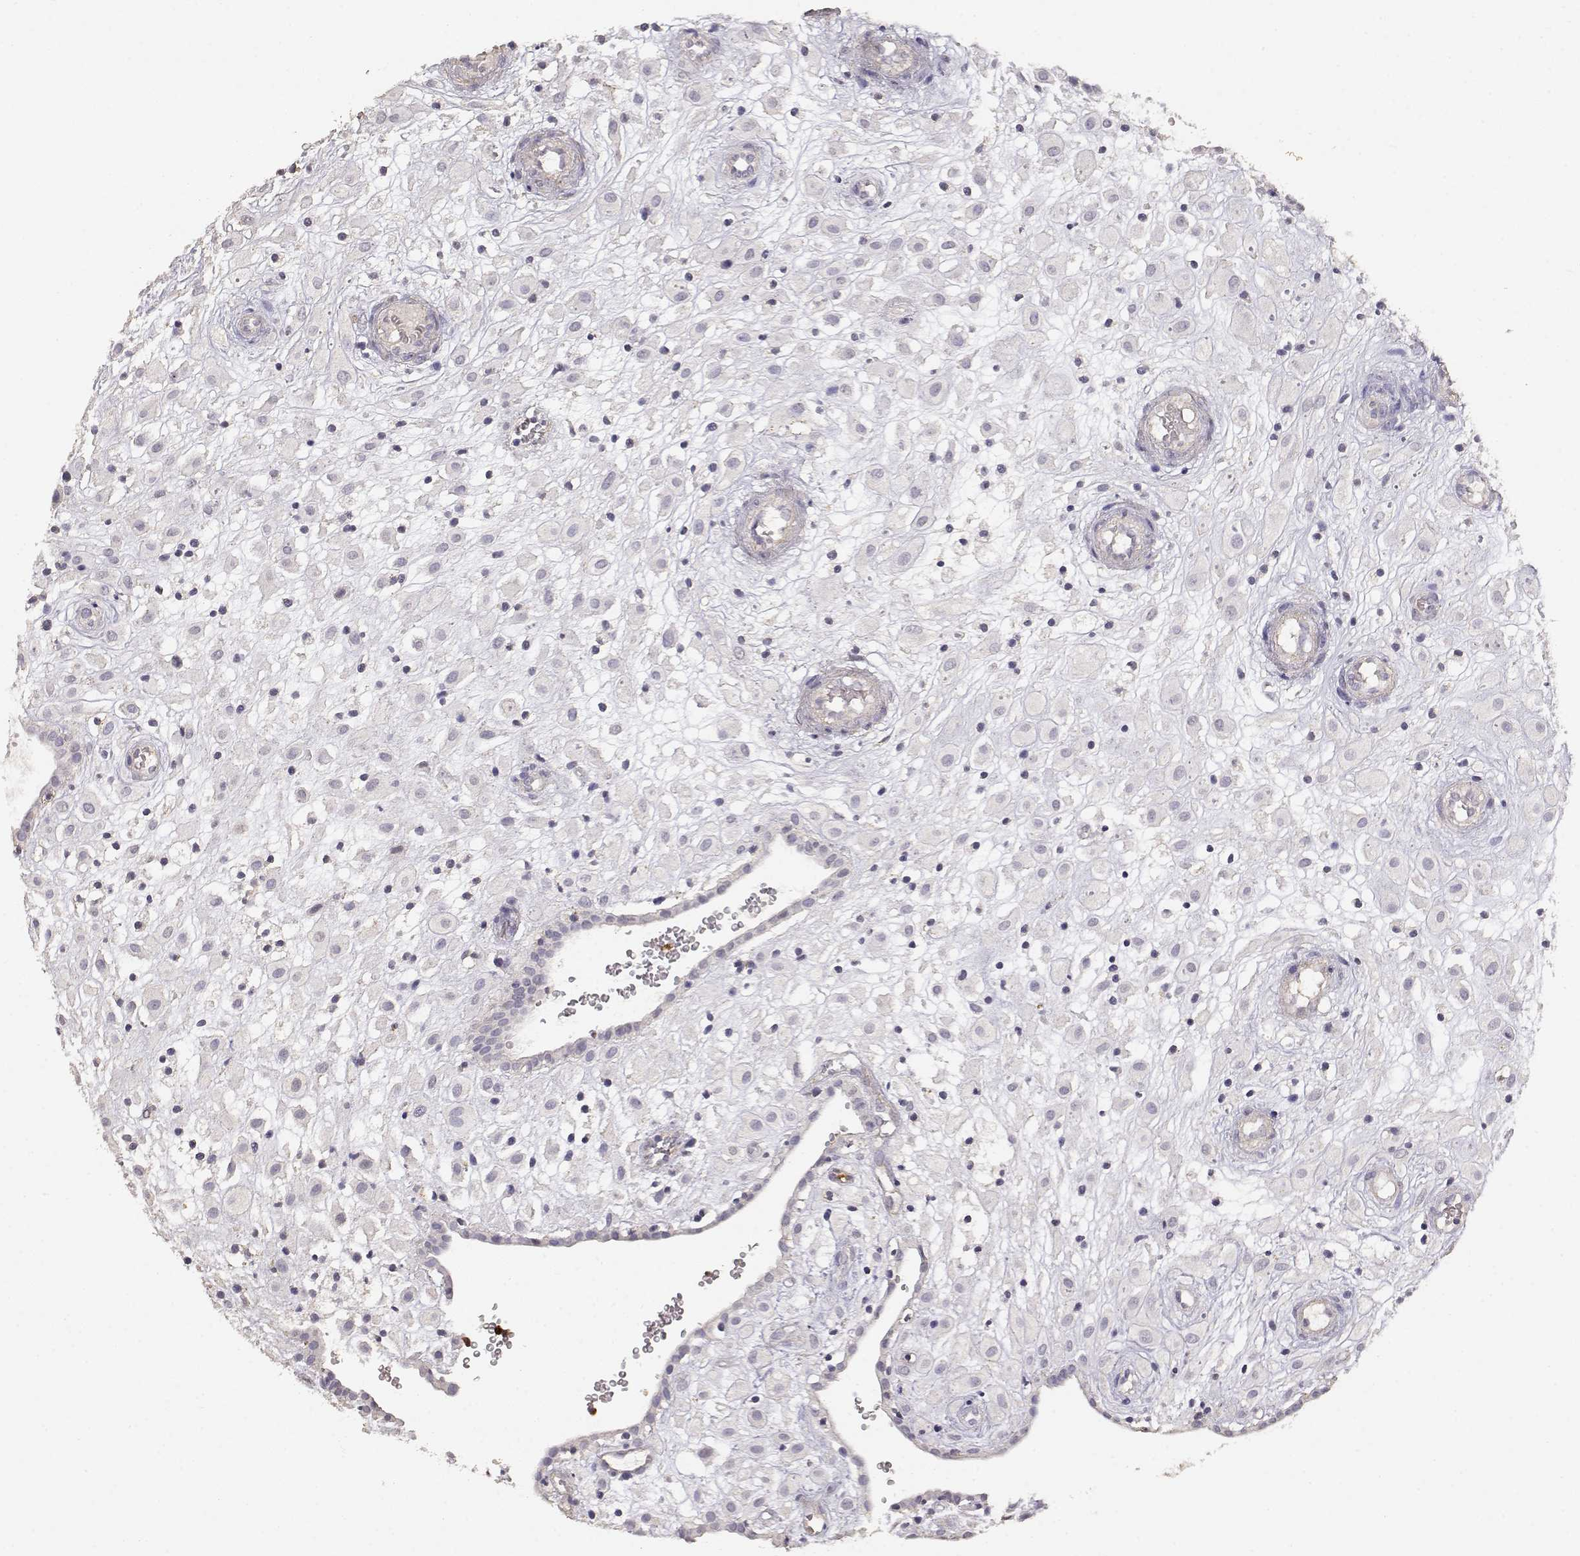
{"staining": {"intensity": "negative", "quantity": "none", "location": "none"}, "tissue": "placenta", "cell_type": "Decidual cells", "image_type": "normal", "snomed": [{"axis": "morphology", "description": "Normal tissue, NOS"}, {"axis": "topography", "description": "Placenta"}], "caption": "Immunohistochemistry of benign placenta reveals no positivity in decidual cells.", "gene": "TNFRSF10C", "patient": {"sex": "female", "age": 24}}